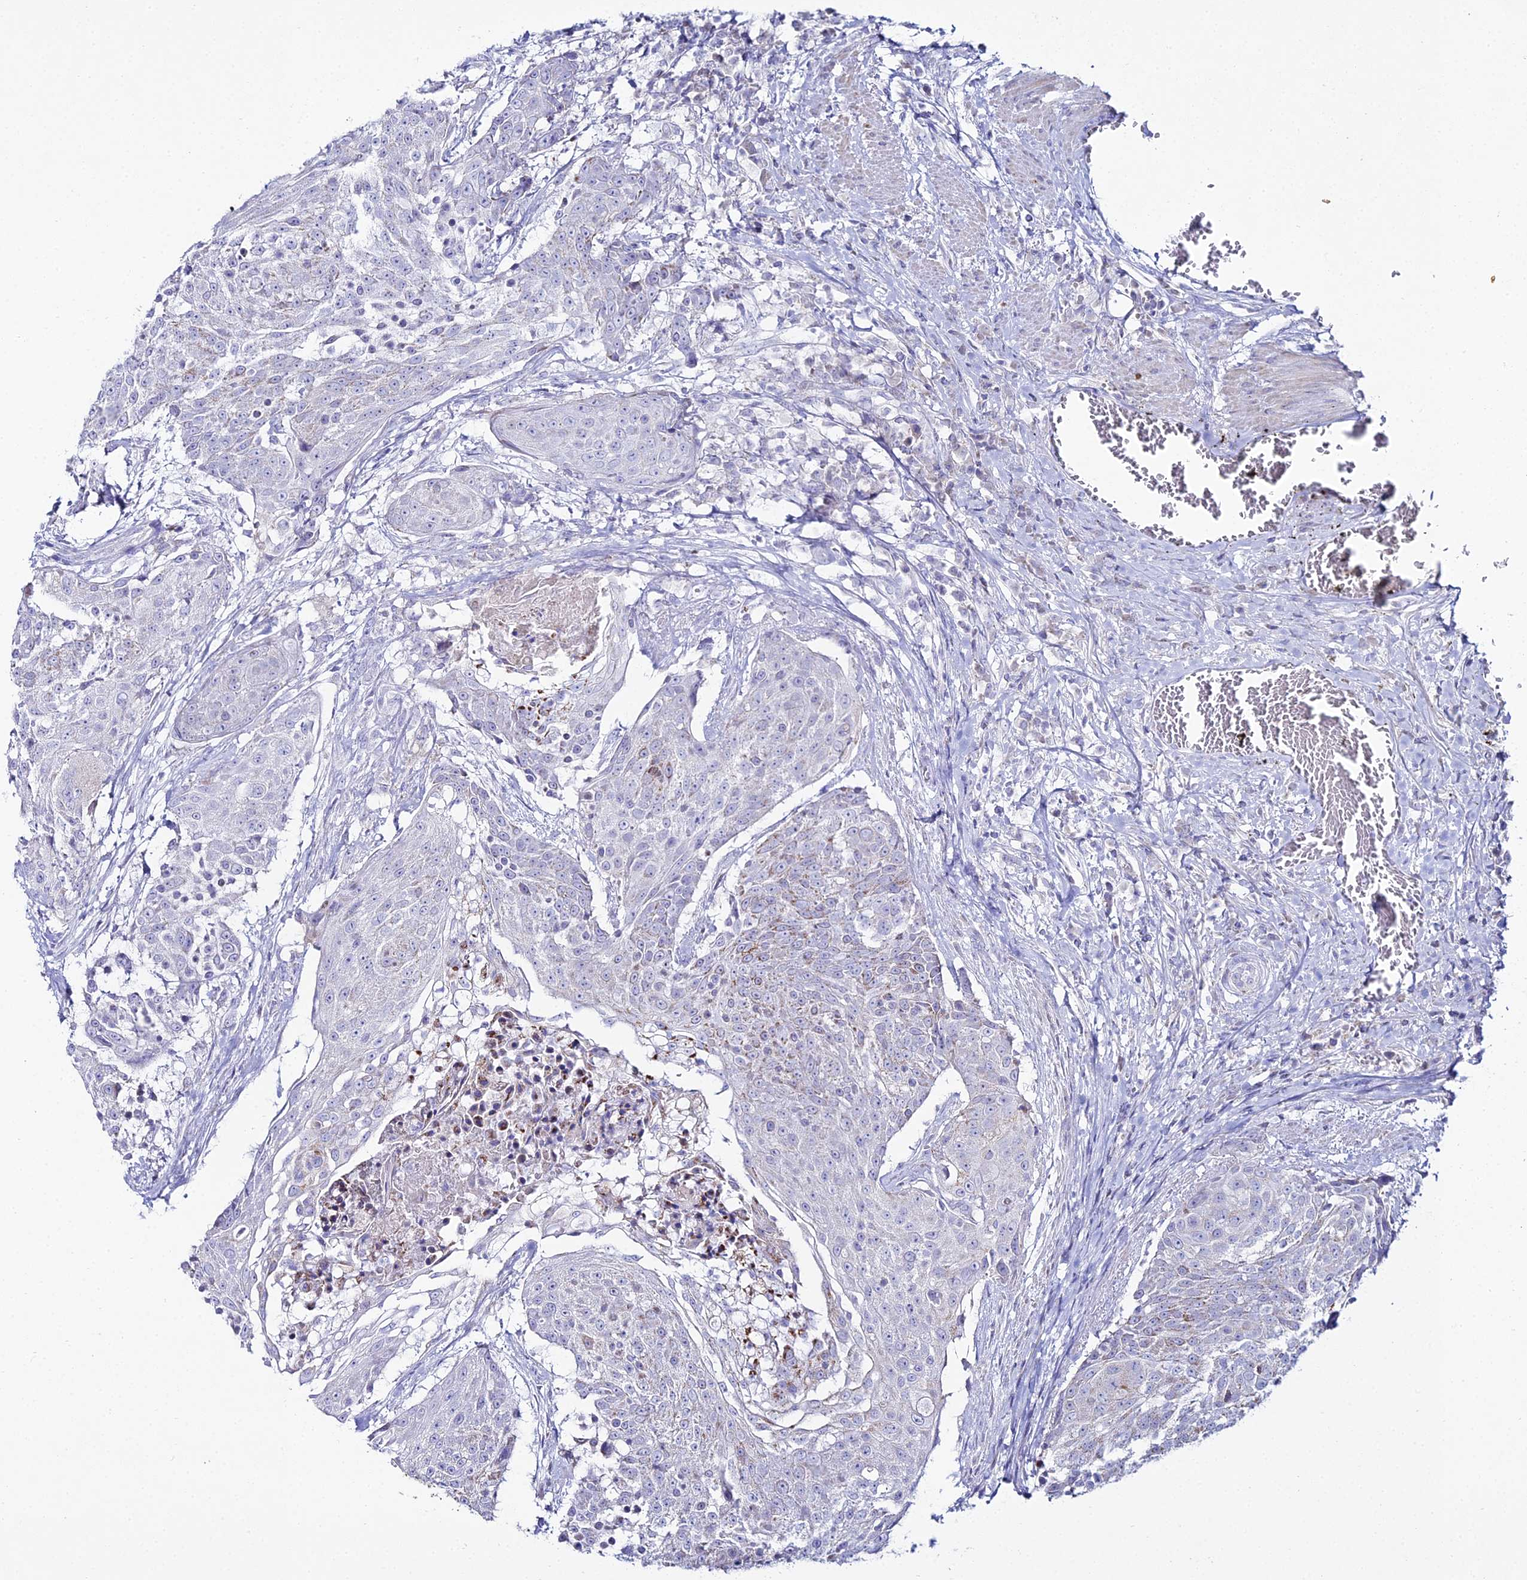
{"staining": {"intensity": "weak", "quantity": "<25%", "location": "cytoplasmic/membranous"}, "tissue": "urothelial cancer", "cell_type": "Tumor cells", "image_type": "cancer", "snomed": [{"axis": "morphology", "description": "Urothelial carcinoma, High grade"}, {"axis": "topography", "description": "Urinary bladder"}], "caption": "This is an IHC histopathology image of human high-grade urothelial carcinoma. There is no positivity in tumor cells.", "gene": "DHX34", "patient": {"sex": "female", "age": 63}}